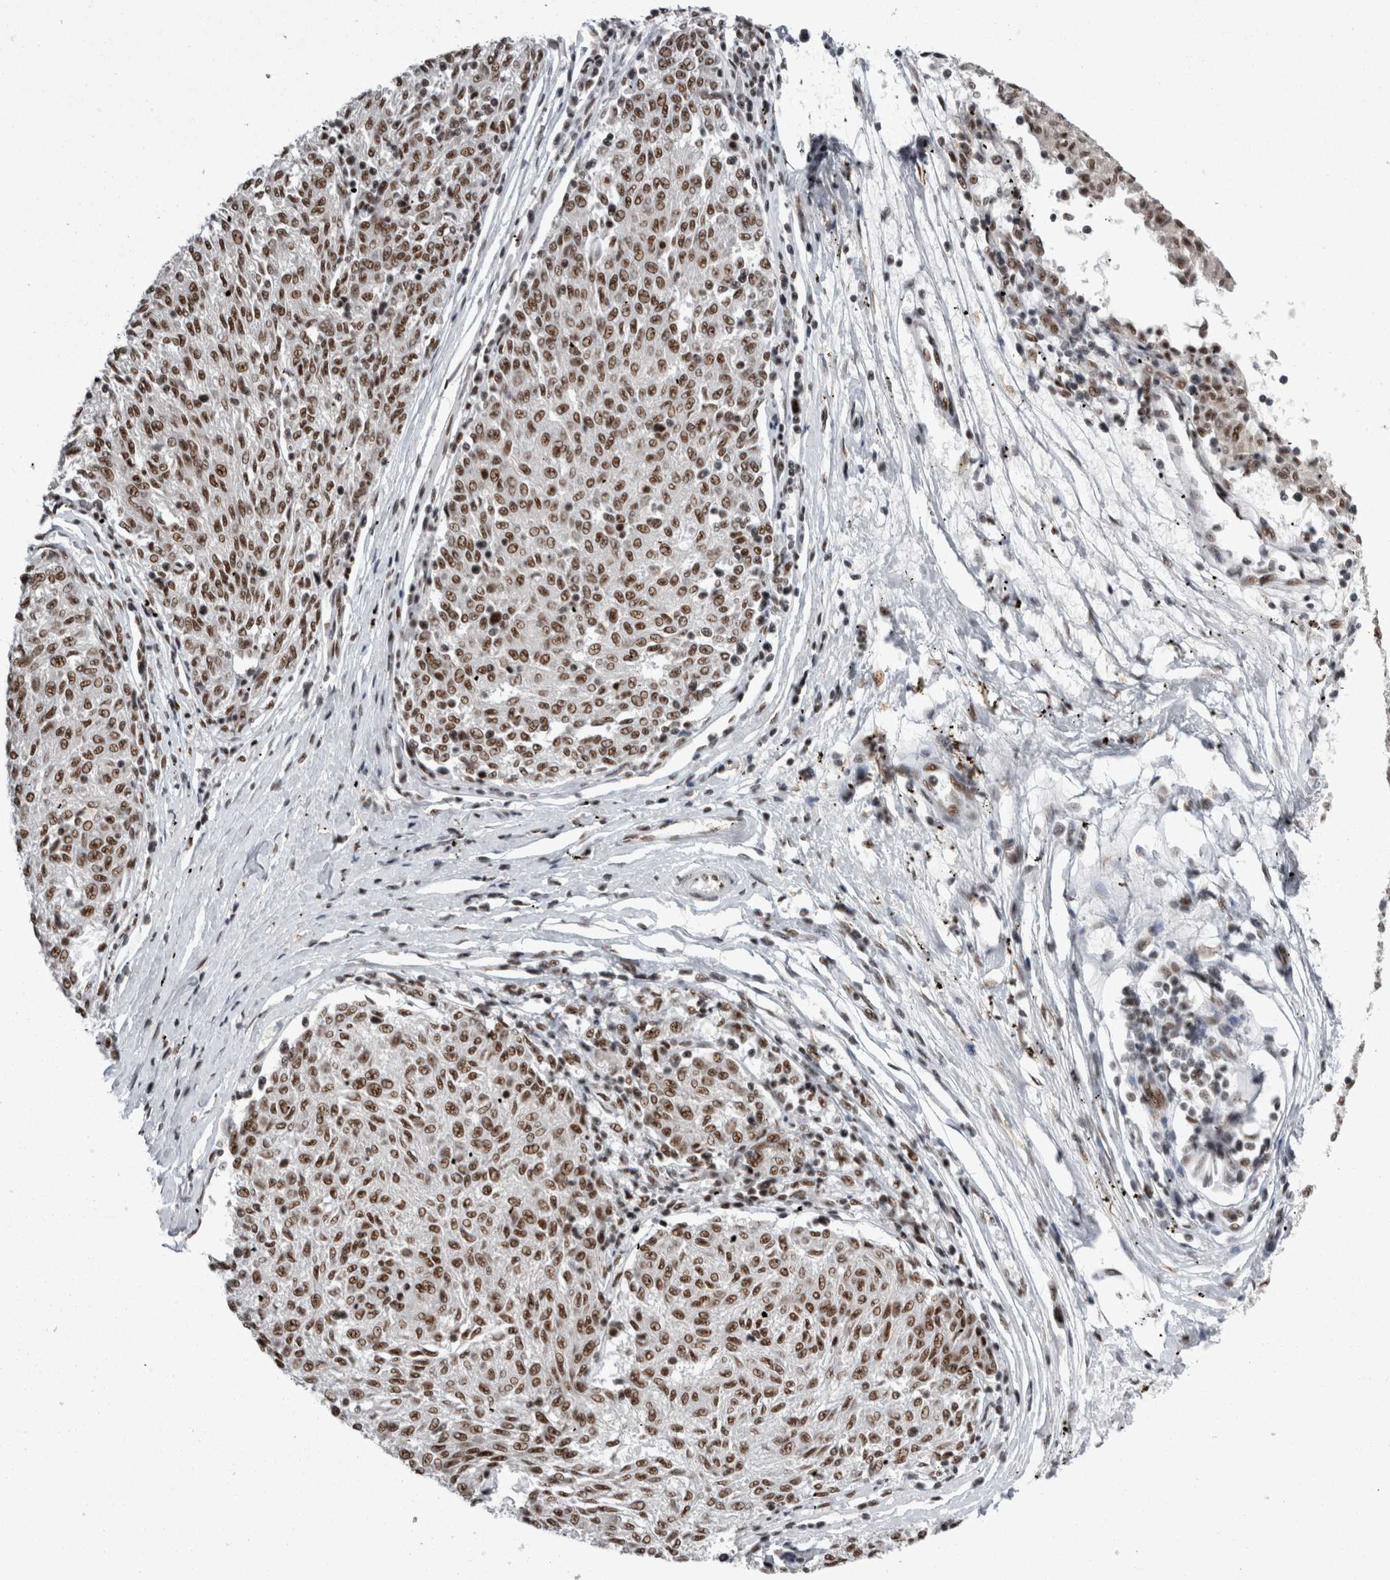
{"staining": {"intensity": "moderate", "quantity": ">75%", "location": "nuclear"}, "tissue": "melanoma", "cell_type": "Tumor cells", "image_type": "cancer", "snomed": [{"axis": "morphology", "description": "Malignant melanoma, NOS"}, {"axis": "topography", "description": "Skin"}], "caption": "A high-resolution histopathology image shows immunohistochemistry (IHC) staining of malignant melanoma, which demonstrates moderate nuclear expression in about >75% of tumor cells. (DAB = brown stain, brightfield microscopy at high magnification).", "gene": "SNRNP40", "patient": {"sex": "female", "age": 72}}